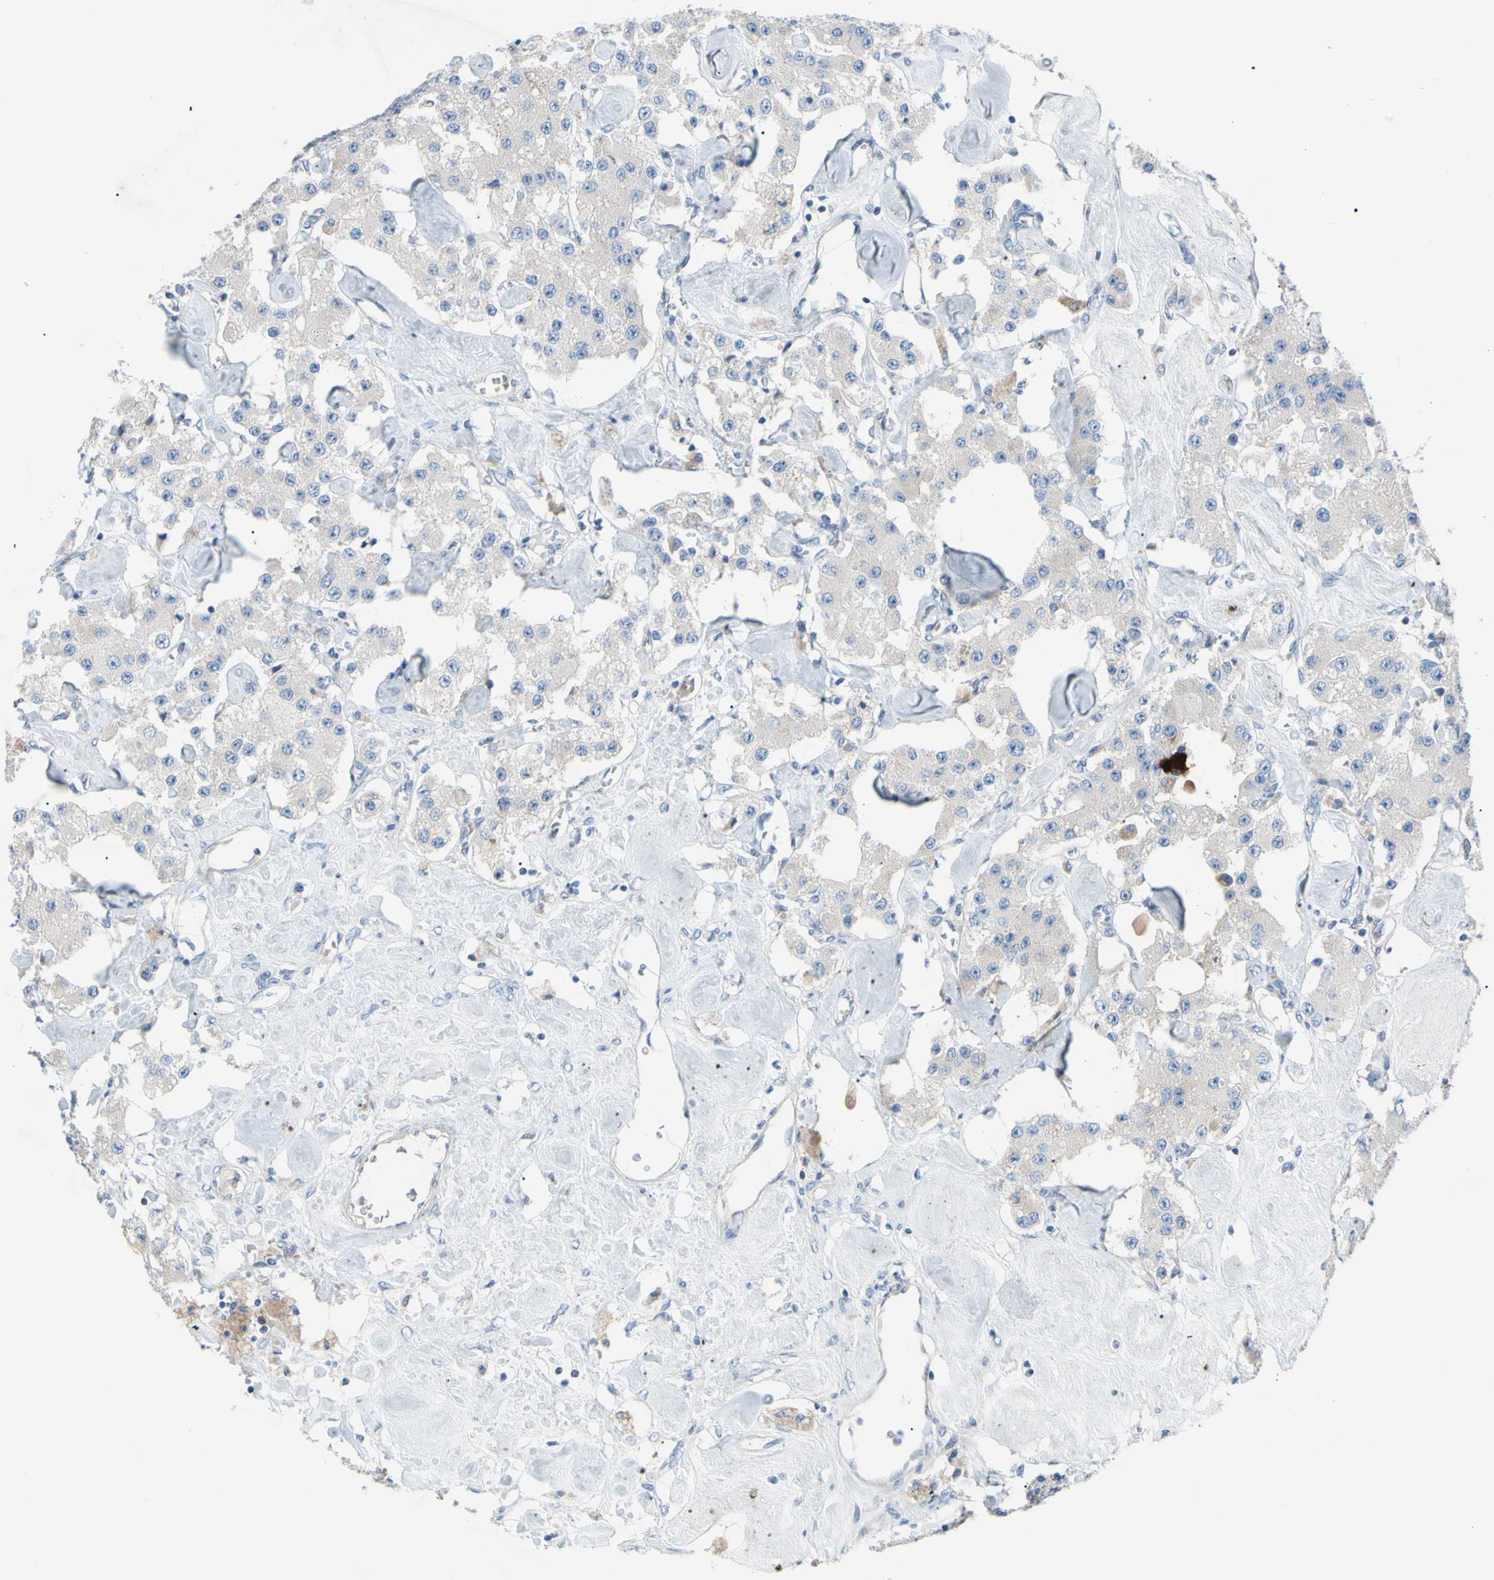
{"staining": {"intensity": "negative", "quantity": "none", "location": "none"}, "tissue": "carcinoid", "cell_type": "Tumor cells", "image_type": "cancer", "snomed": [{"axis": "morphology", "description": "Carcinoid, malignant, NOS"}, {"axis": "topography", "description": "Pancreas"}], "caption": "High magnification brightfield microscopy of carcinoid stained with DAB (3,3'-diaminobenzidine) (brown) and counterstained with hematoxylin (blue): tumor cells show no significant staining.", "gene": "TMEM59L", "patient": {"sex": "male", "age": 41}}